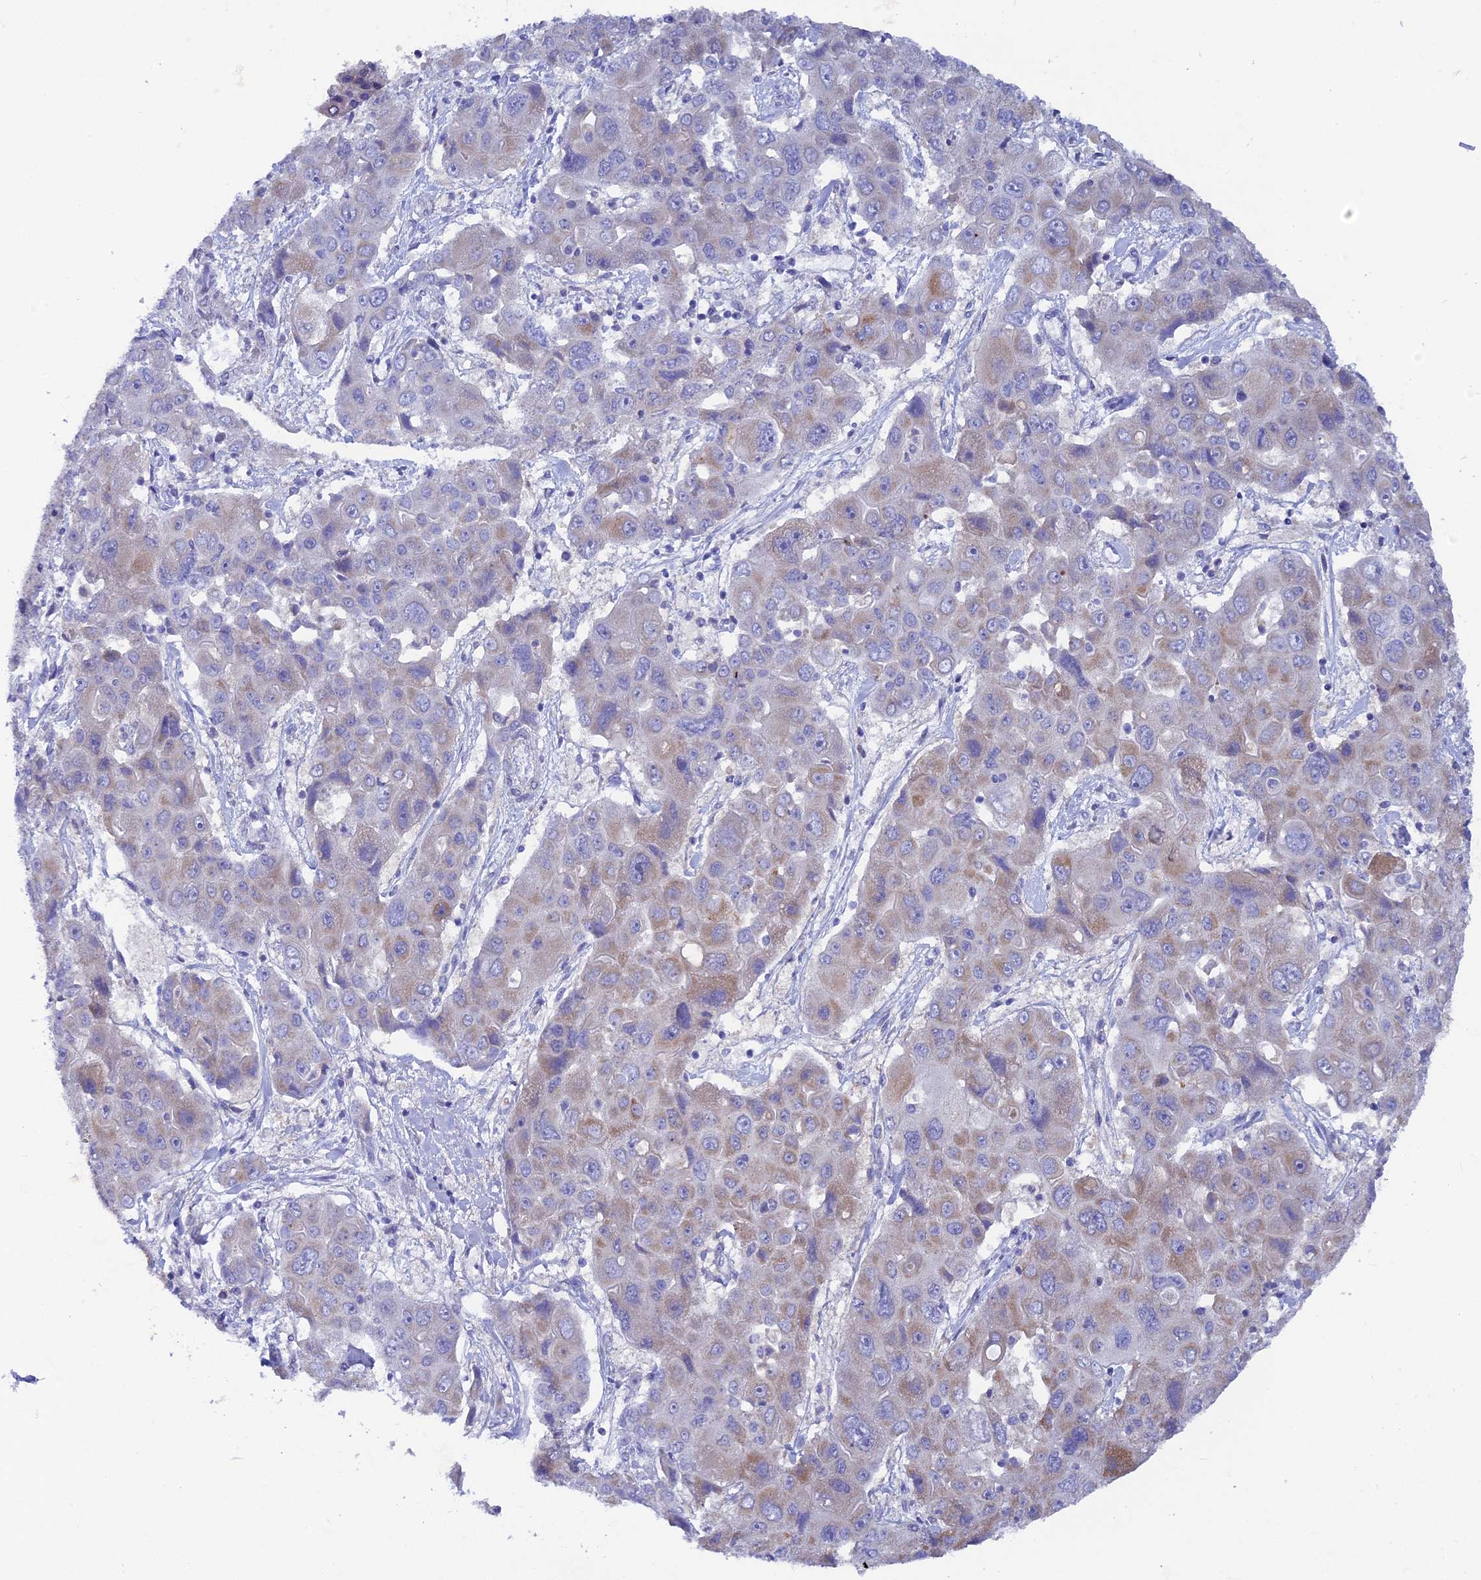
{"staining": {"intensity": "weak", "quantity": "25%-75%", "location": "cytoplasmic/membranous"}, "tissue": "liver cancer", "cell_type": "Tumor cells", "image_type": "cancer", "snomed": [{"axis": "morphology", "description": "Cholangiocarcinoma"}, {"axis": "topography", "description": "Liver"}], "caption": "Human liver cancer stained with a protein marker exhibits weak staining in tumor cells.", "gene": "AK4", "patient": {"sex": "male", "age": 67}}